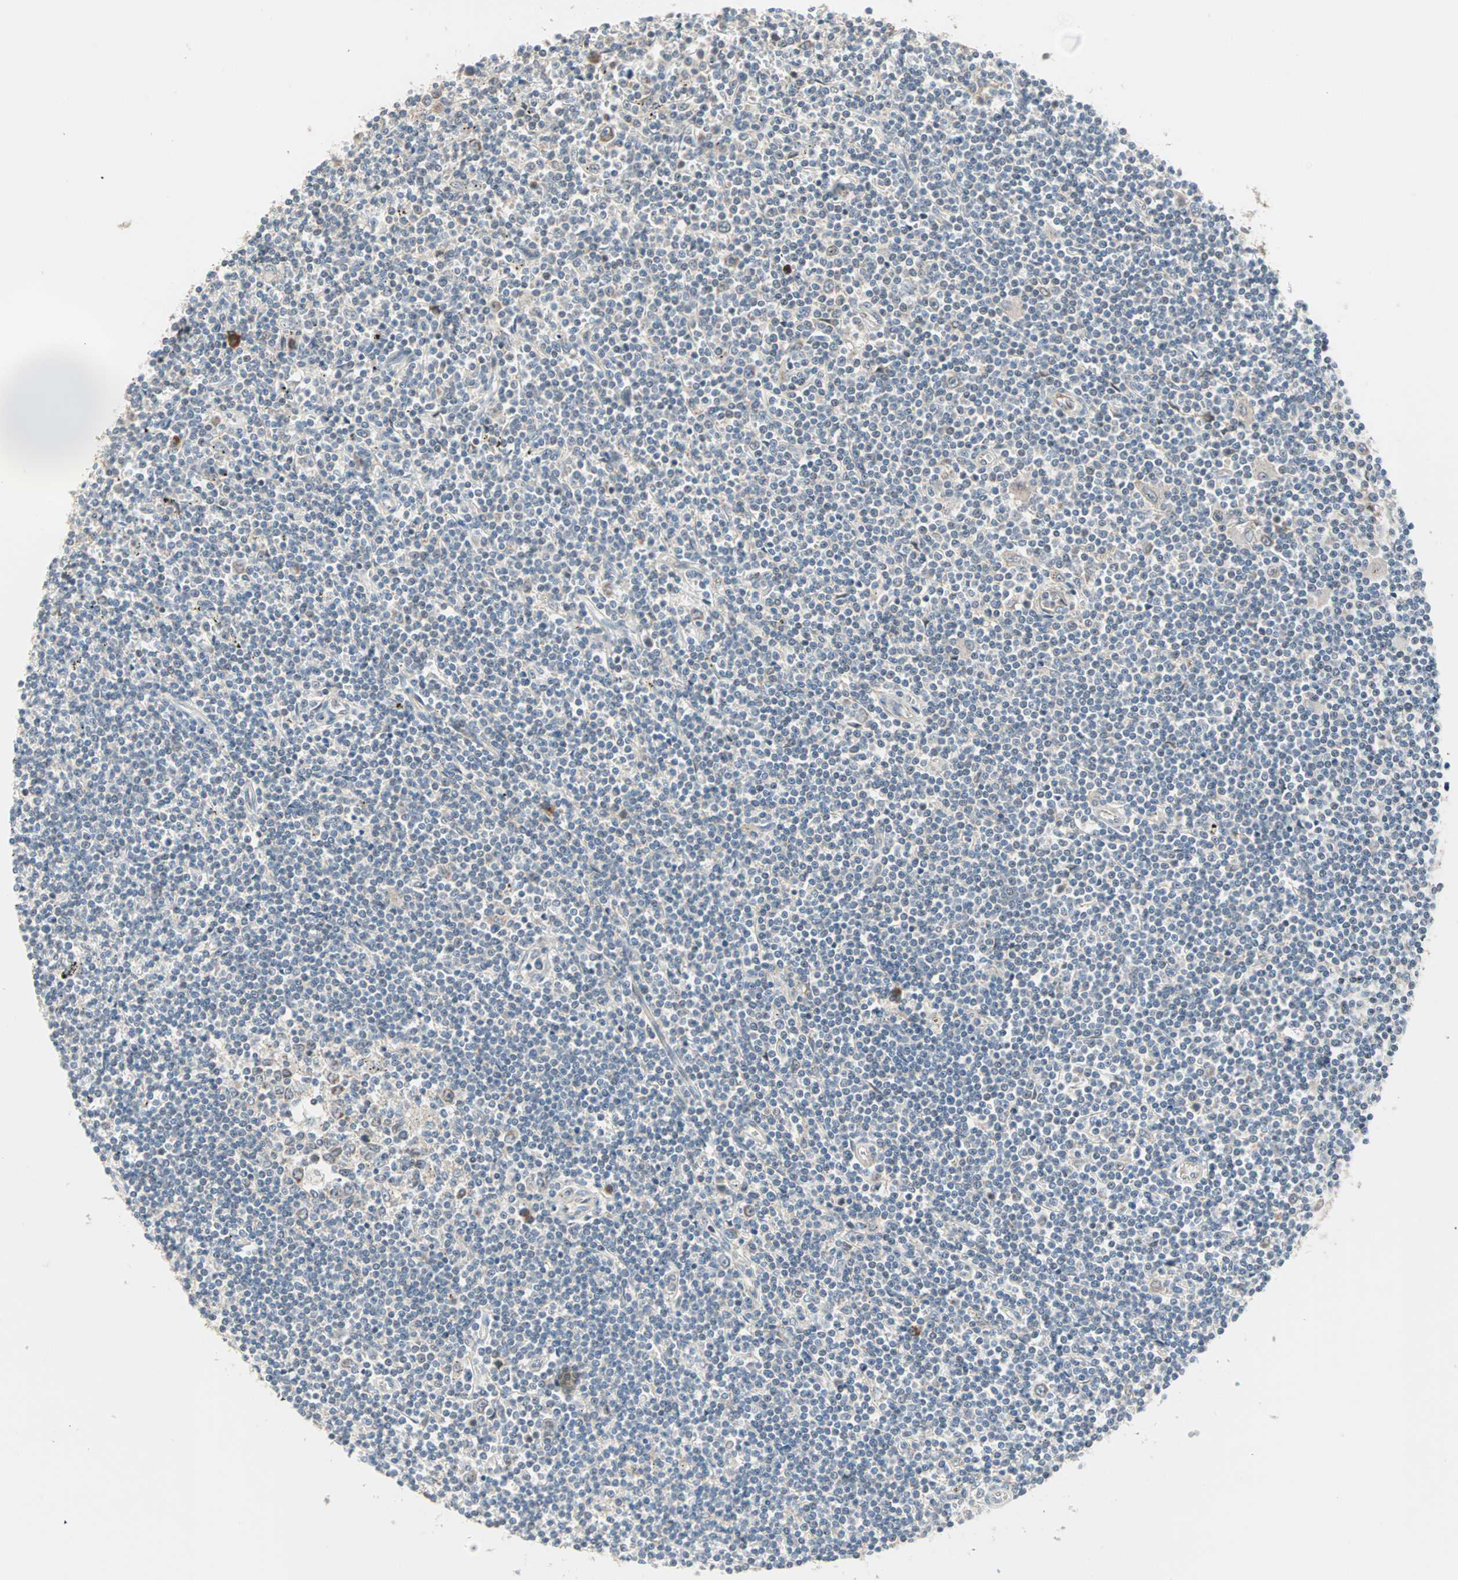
{"staining": {"intensity": "moderate", "quantity": "<25%", "location": "cytoplasmic/membranous"}, "tissue": "lymphoma", "cell_type": "Tumor cells", "image_type": "cancer", "snomed": [{"axis": "morphology", "description": "Malignant lymphoma, non-Hodgkin's type, Low grade"}, {"axis": "topography", "description": "Spleen"}], "caption": "Protein expression analysis of human lymphoma reveals moderate cytoplasmic/membranous positivity in approximately <25% of tumor cells.", "gene": "SAR1A", "patient": {"sex": "male", "age": 76}}